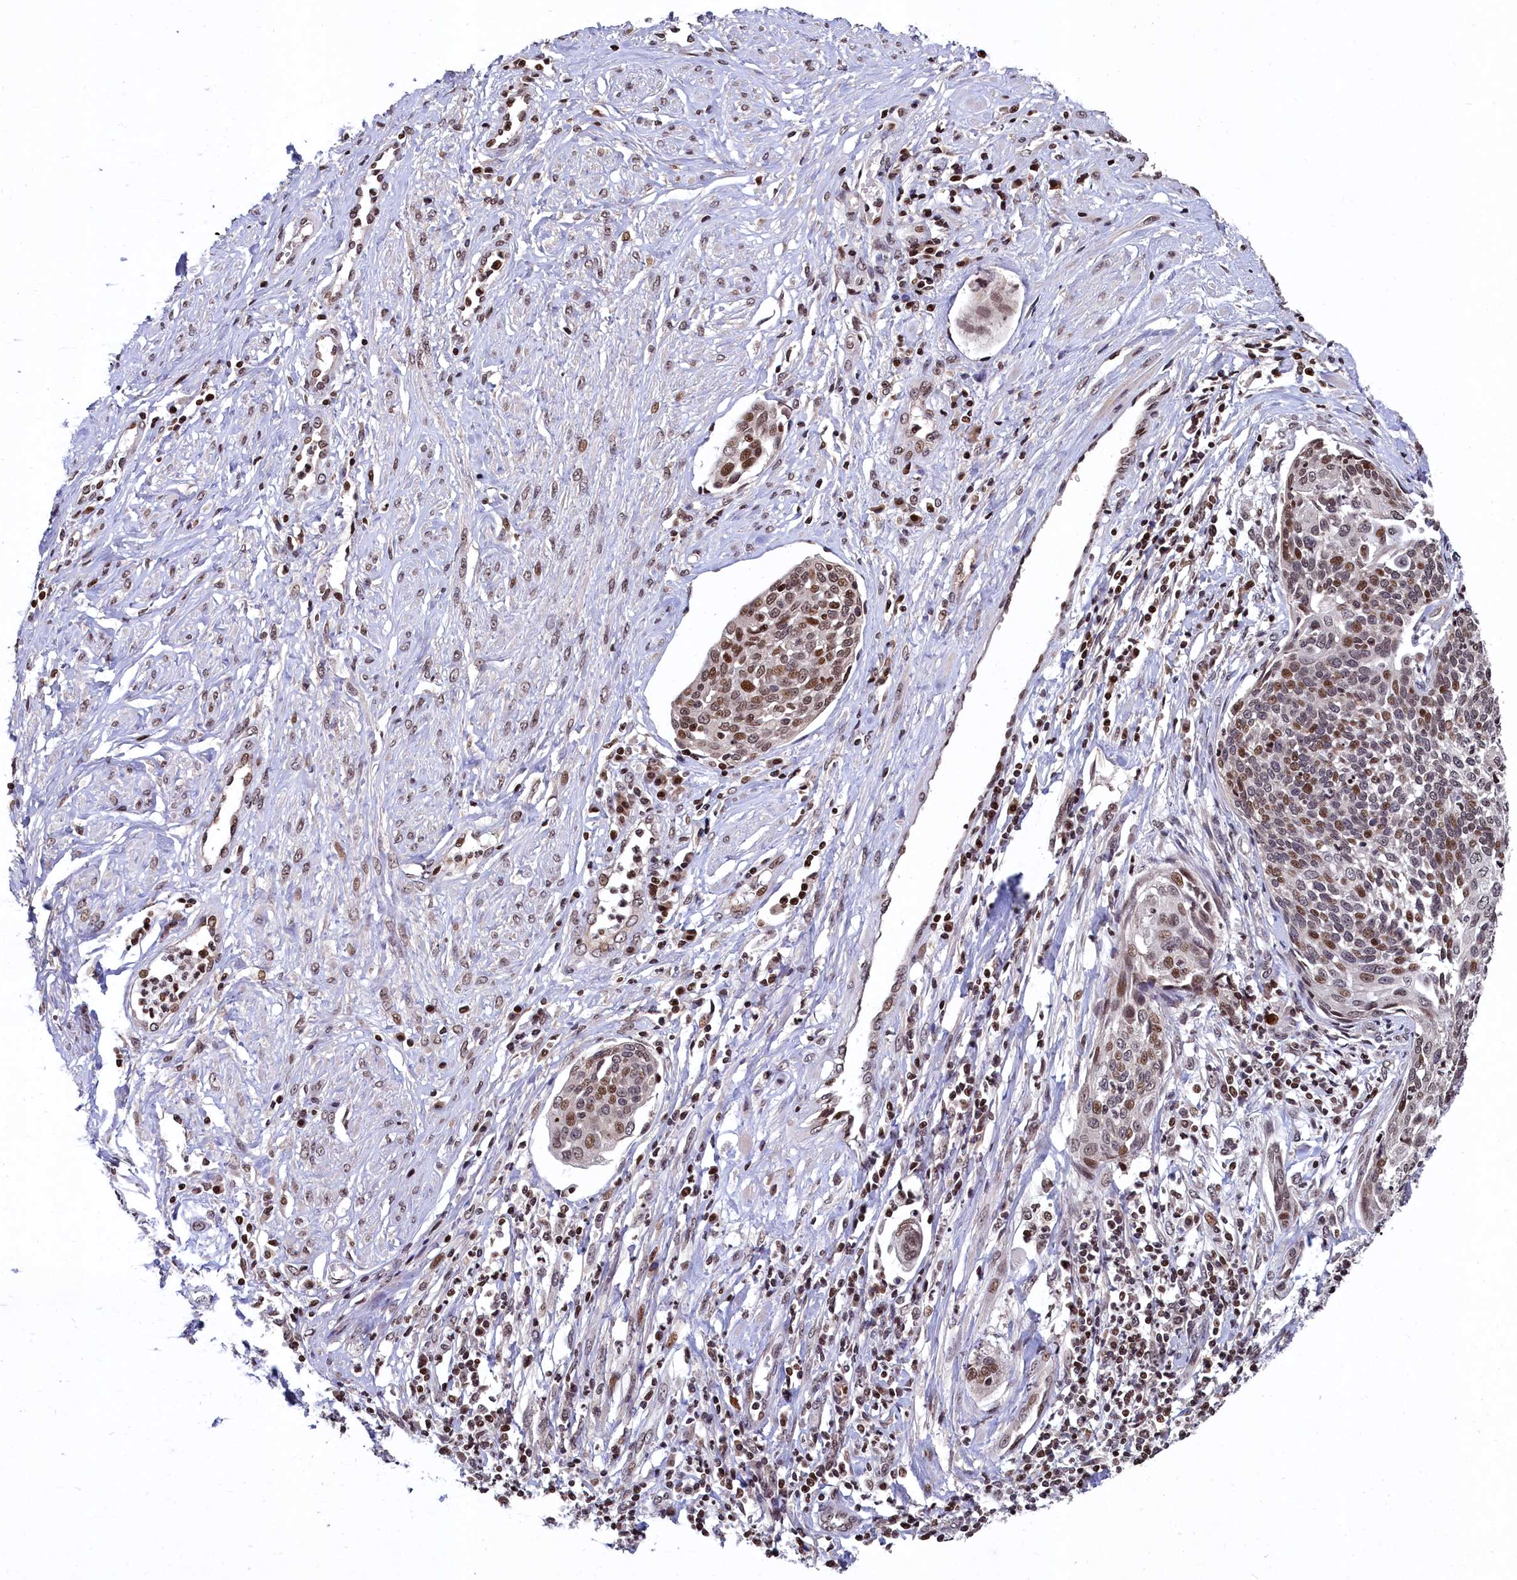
{"staining": {"intensity": "moderate", "quantity": "25%-75%", "location": "nuclear"}, "tissue": "cervical cancer", "cell_type": "Tumor cells", "image_type": "cancer", "snomed": [{"axis": "morphology", "description": "Squamous cell carcinoma, NOS"}, {"axis": "topography", "description": "Cervix"}], "caption": "IHC (DAB) staining of human squamous cell carcinoma (cervical) demonstrates moderate nuclear protein expression in approximately 25%-75% of tumor cells. (IHC, brightfield microscopy, high magnification).", "gene": "FAM217B", "patient": {"sex": "female", "age": 34}}